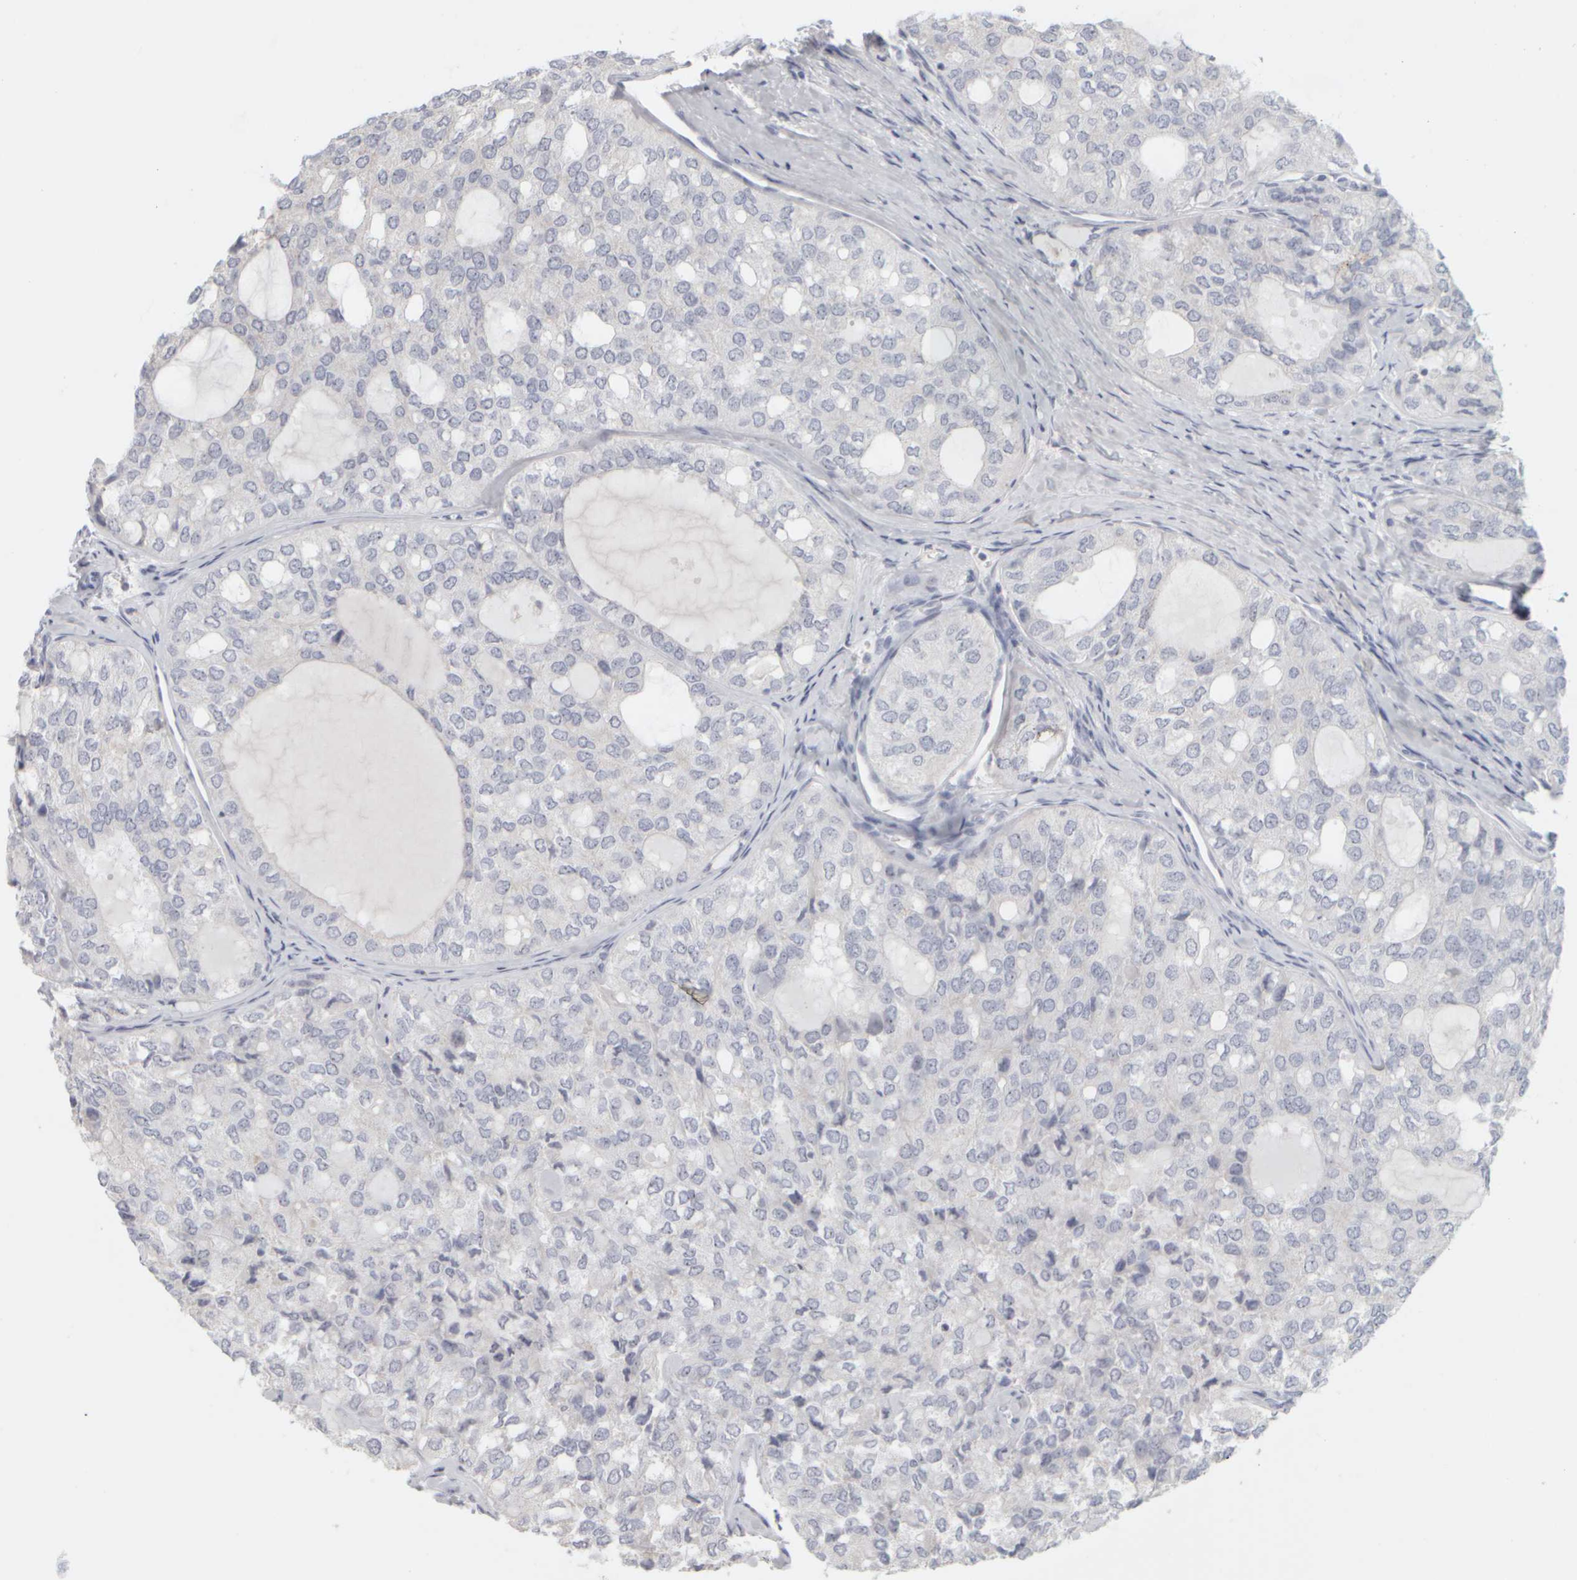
{"staining": {"intensity": "negative", "quantity": "none", "location": "none"}, "tissue": "thyroid cancer", "cell_type": "Tumor cells", "image_type": "cancer", "snomed": [{"axis": "morphology", "description": "Follicular adenoma carcinoma, NOS"}, {"axis": "topography", "description": "Thyroid gland"}], "caption": "Tumor cells show no significant protein positivity in thyroid cancer.", "gene": "DCXR", "patient": {"sex": "male", "age": 75}}